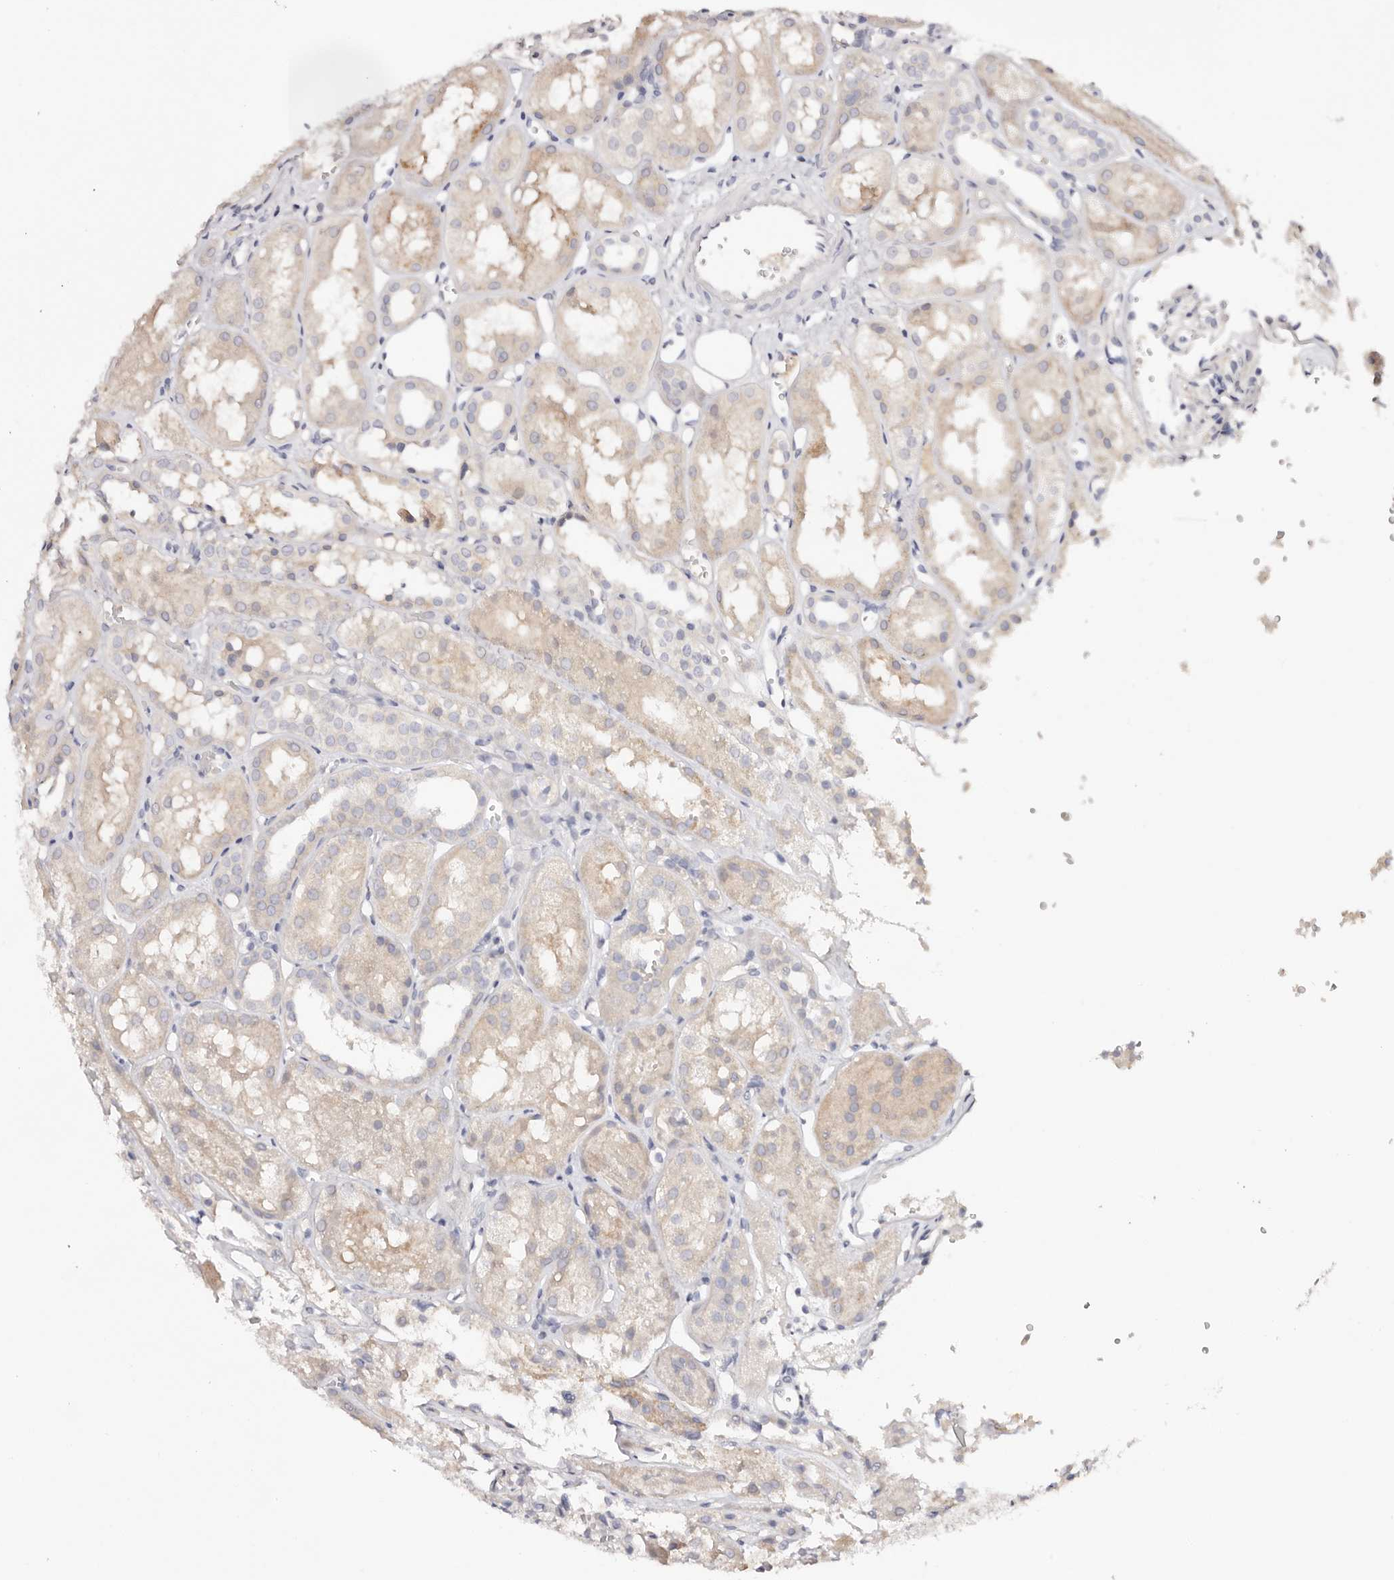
{"staining": {"intensity": "negative", "quantity": "none", "location": "none"}, "tissue": "kidney", "cell_type": "Cells in glomeruli", "image_type": "normal", "snomed": [{"axis": "morphology", "description": "Normal tissue, NOS"}, {"axis": "topography", "description": "Kidney"}], "caption": "Immunohistochemistry micrograph of normal human kidney stained for a protein (brown), which shows no staining in cells in glomeruli. The staining is performed using DAB (3,3'-diaminobenzidine) brown chromogen with nuclei counter-stained in using hematoxylin.", "gene": "DNASE1", "patient": {"sex": "male", "age": 16}}